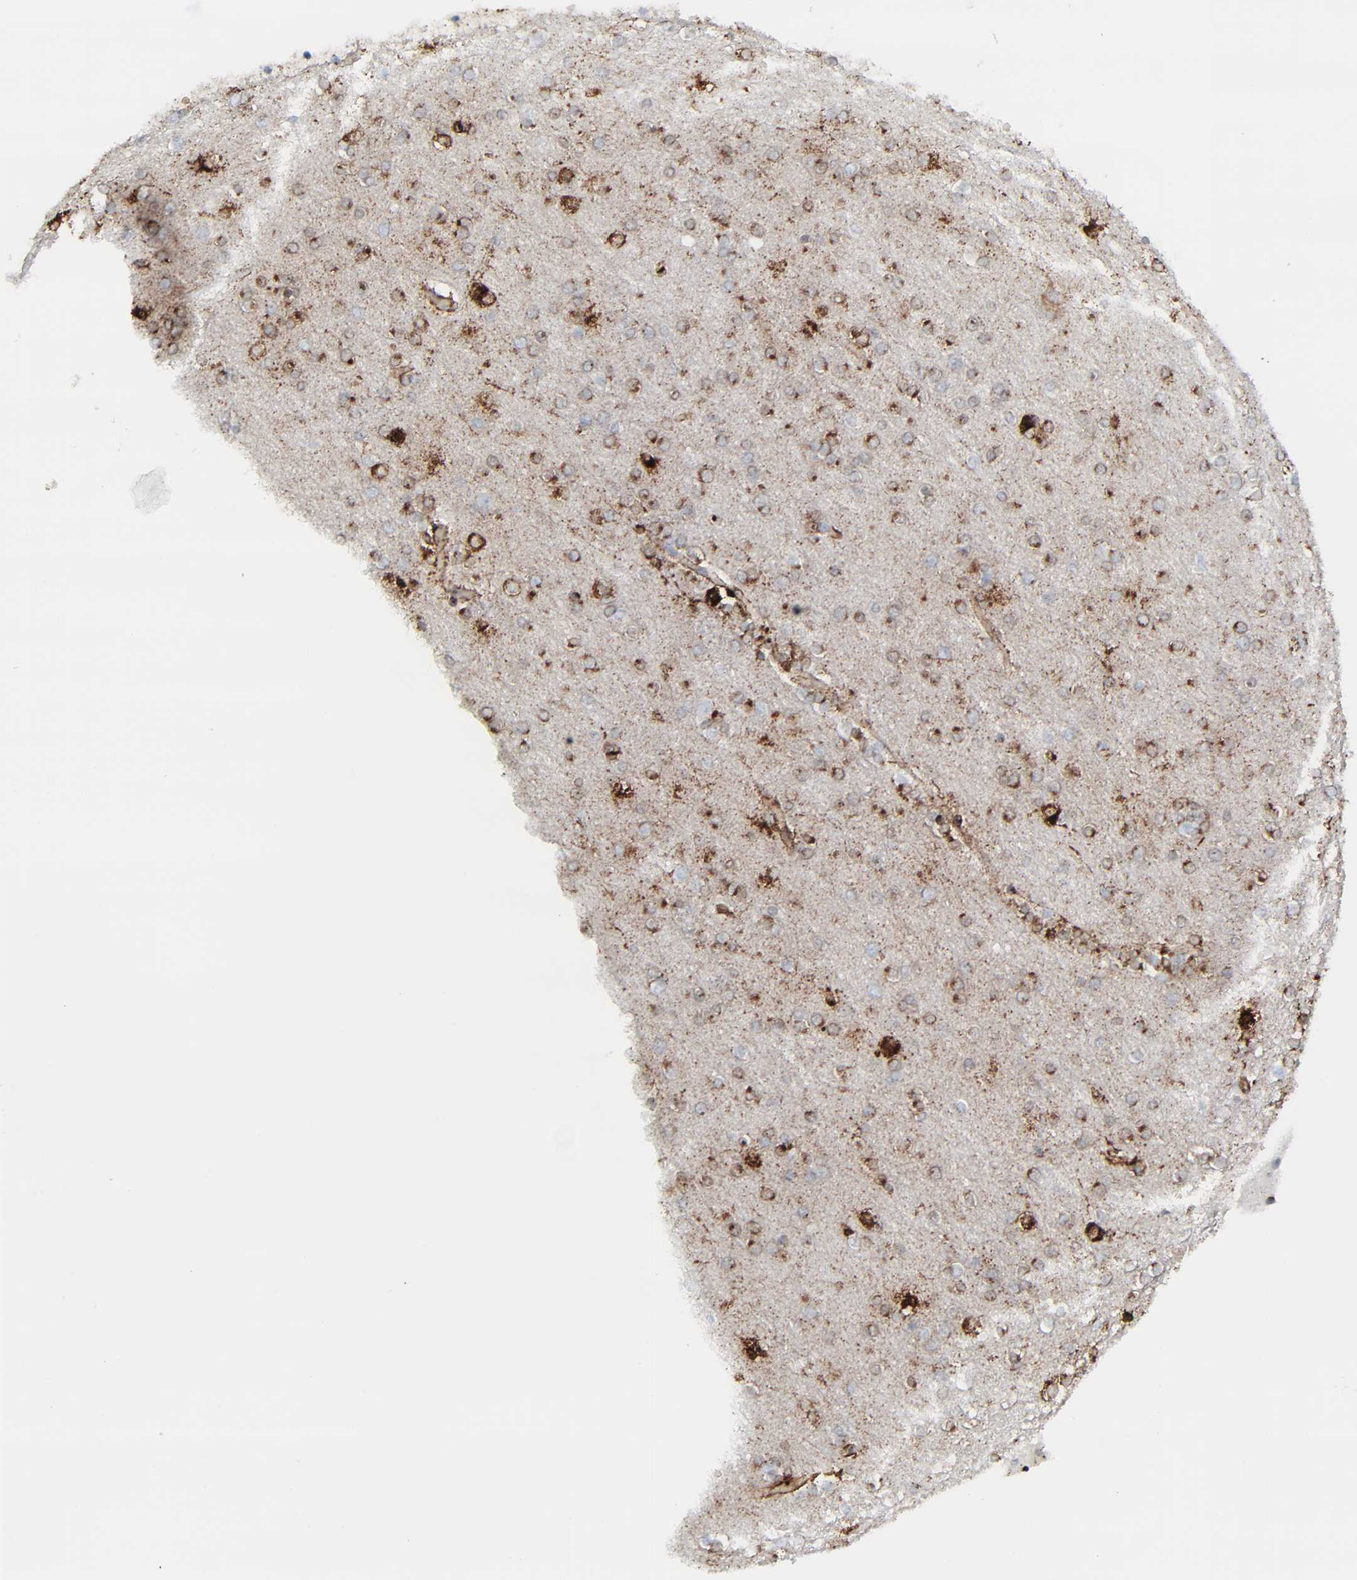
{"staining": {"intensity": "moderate", "quantity": ">75%", "location": "cytoplasmic/membranous"}, "tissue": "cerebral cortex", "cell_type": "Endothelial cells", "image_type": "normal", "snomed": [{"axis": "morphology", "description": "Normal tissue, NOS"}, {"axis": "topography", "description": "Cerebral cortex"}], "caption": "A photomicrograph of cerebral cortex stained for a protein shows moderate cytoplasmic/membranous brown staining in endothelial cells. (brown staining indicates protein expression, while blue staining denotes nuclei).", "gene": "SPARC", "patient": {"sex": "female", "age": 54}}